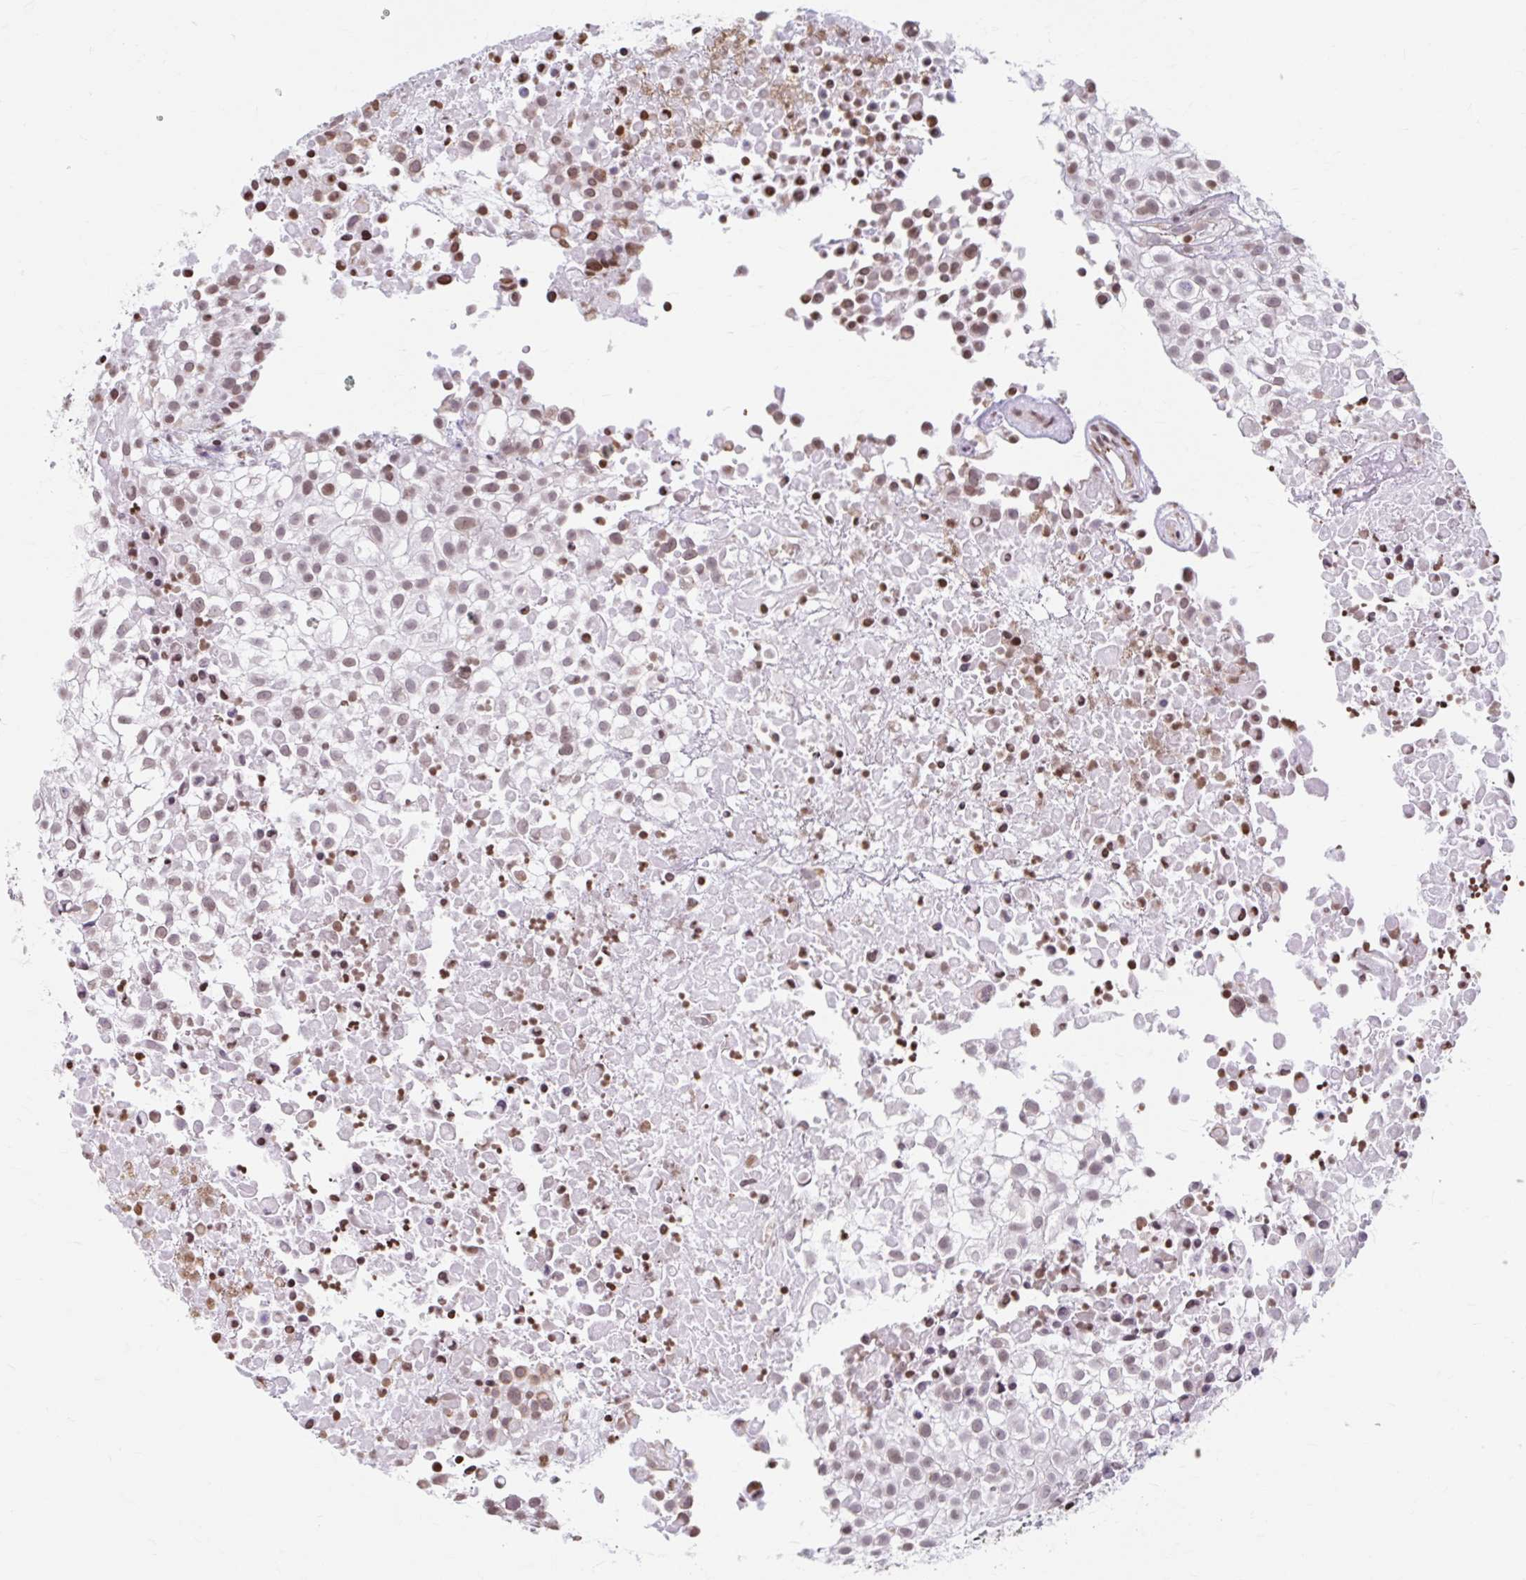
{"staining": {"intensity": "moderate", "quantity": "25%-75%", "location": "nuclear"}, "tissue": "urothelial cancer", "cell_type": "Tumor cells", "image_type": "cancer", "snomed": [{"axis": "morphology", "description": "Urothelial carcinoma, High grade"}, {"axis": "topography", "description": "Urinary bladder"}], "caption": "Urothelial cancer tissue exhibits moderate nuclear expression in about 25%-75% of tumor cells, visualized by immunohistochemistry. (DAB = brown stain, brightfield microscopy at high magnification).", "gene": "ORC3", "patient": {"sex": "male", "age": 56}}